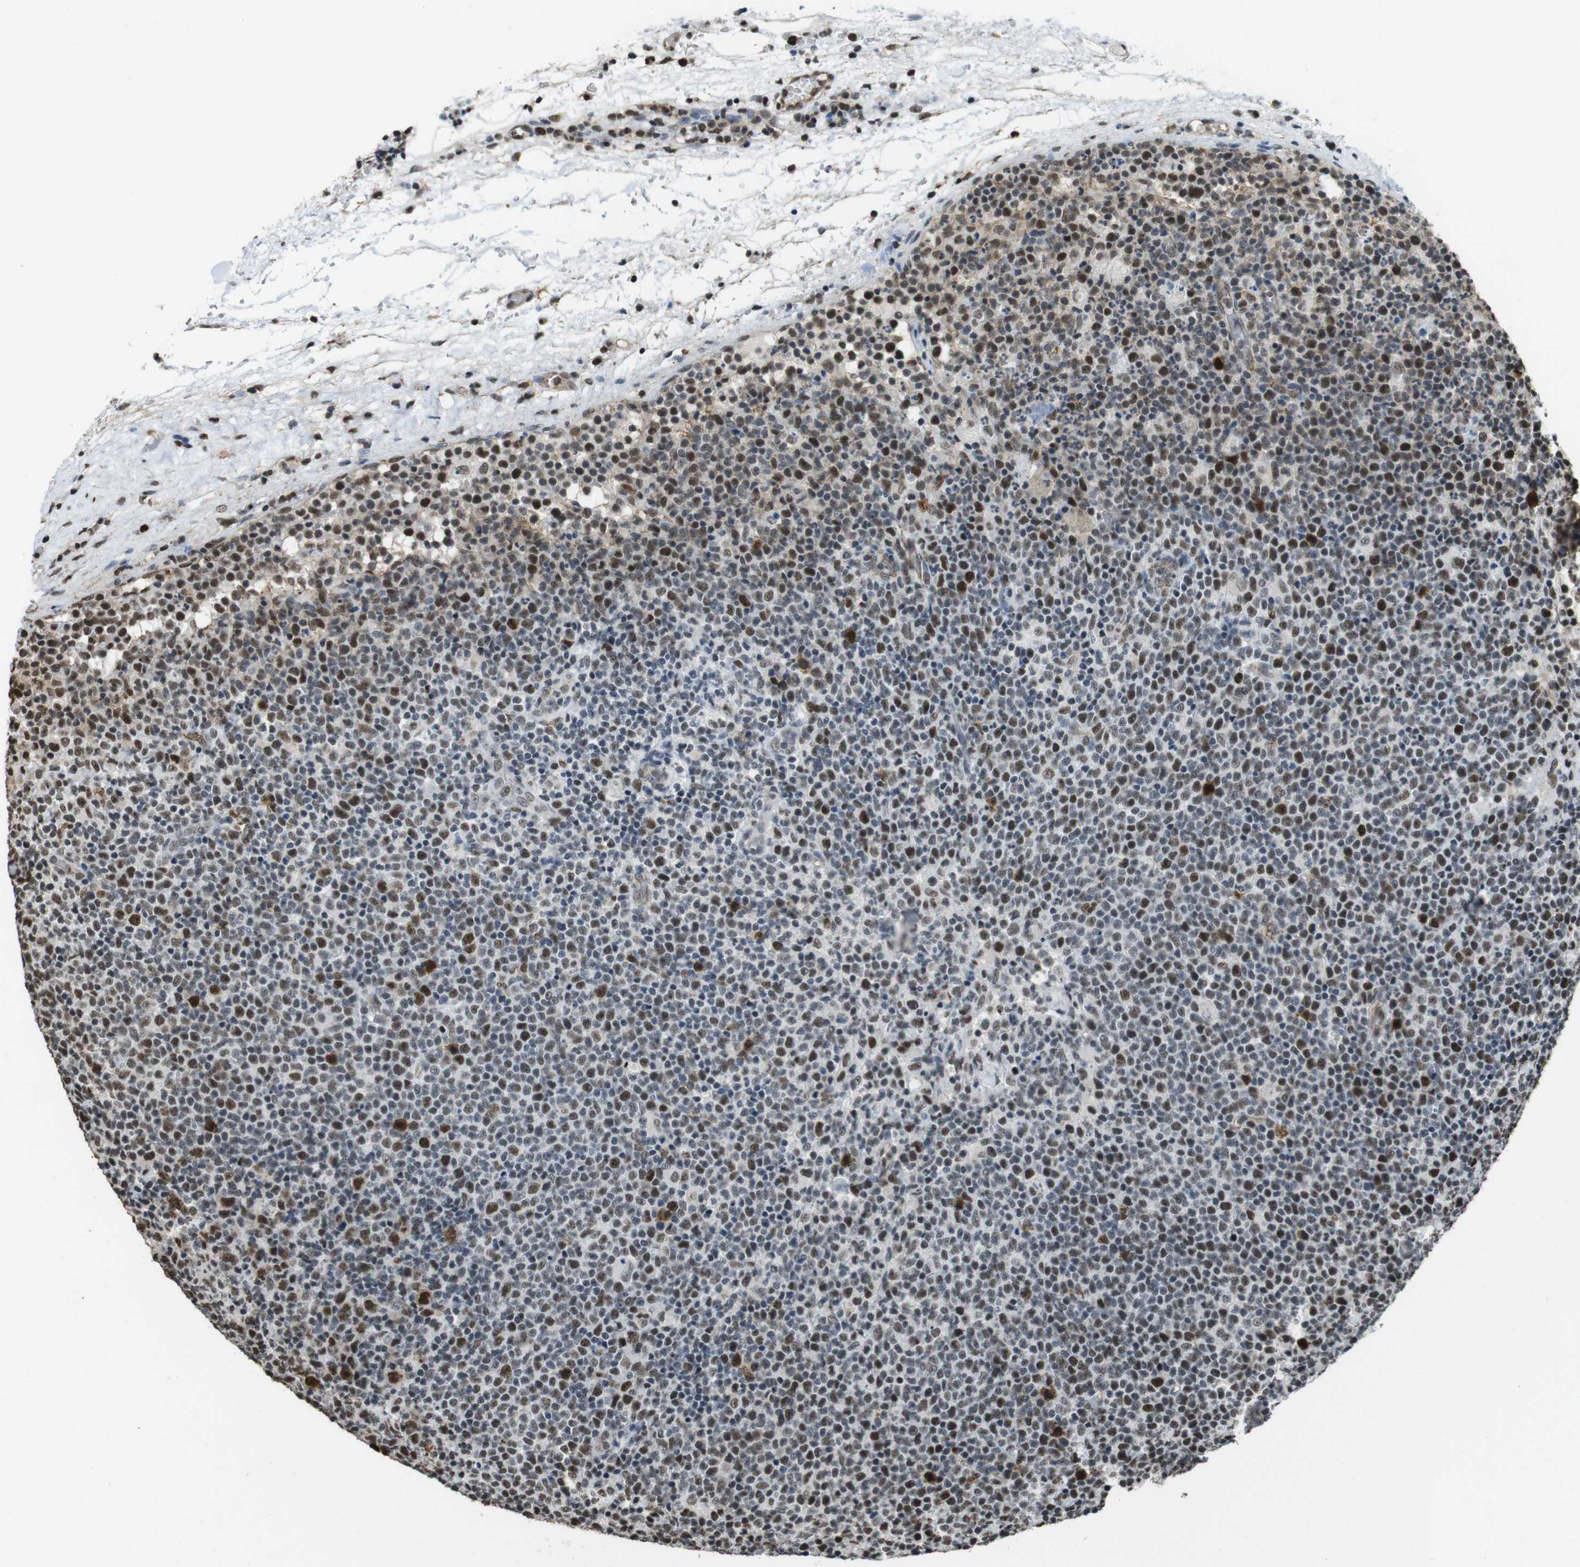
{"staining": {"intensity": "moderate", "quantity": "25%-75%", "location": "nuclear"}, "tissue": "lymphoma", "cell_type": "Tumor cells", "image_type": "cancer", "snomed": [{"axis": "morphology", "description": "Malignant lymphoma, non-Hodgkin's type, High grade"}, {"axis": "topography", "description": "Lymph node"}], "caption": "Moderate nuclear staining for a protein is appreciated in about 25%-75% of tumor cells of high-grade malignant lymphoma, non-Hodgkin's type using IHC.", "gene": "CSNK2B", "patient": {"sex": "male", "age": 61}}